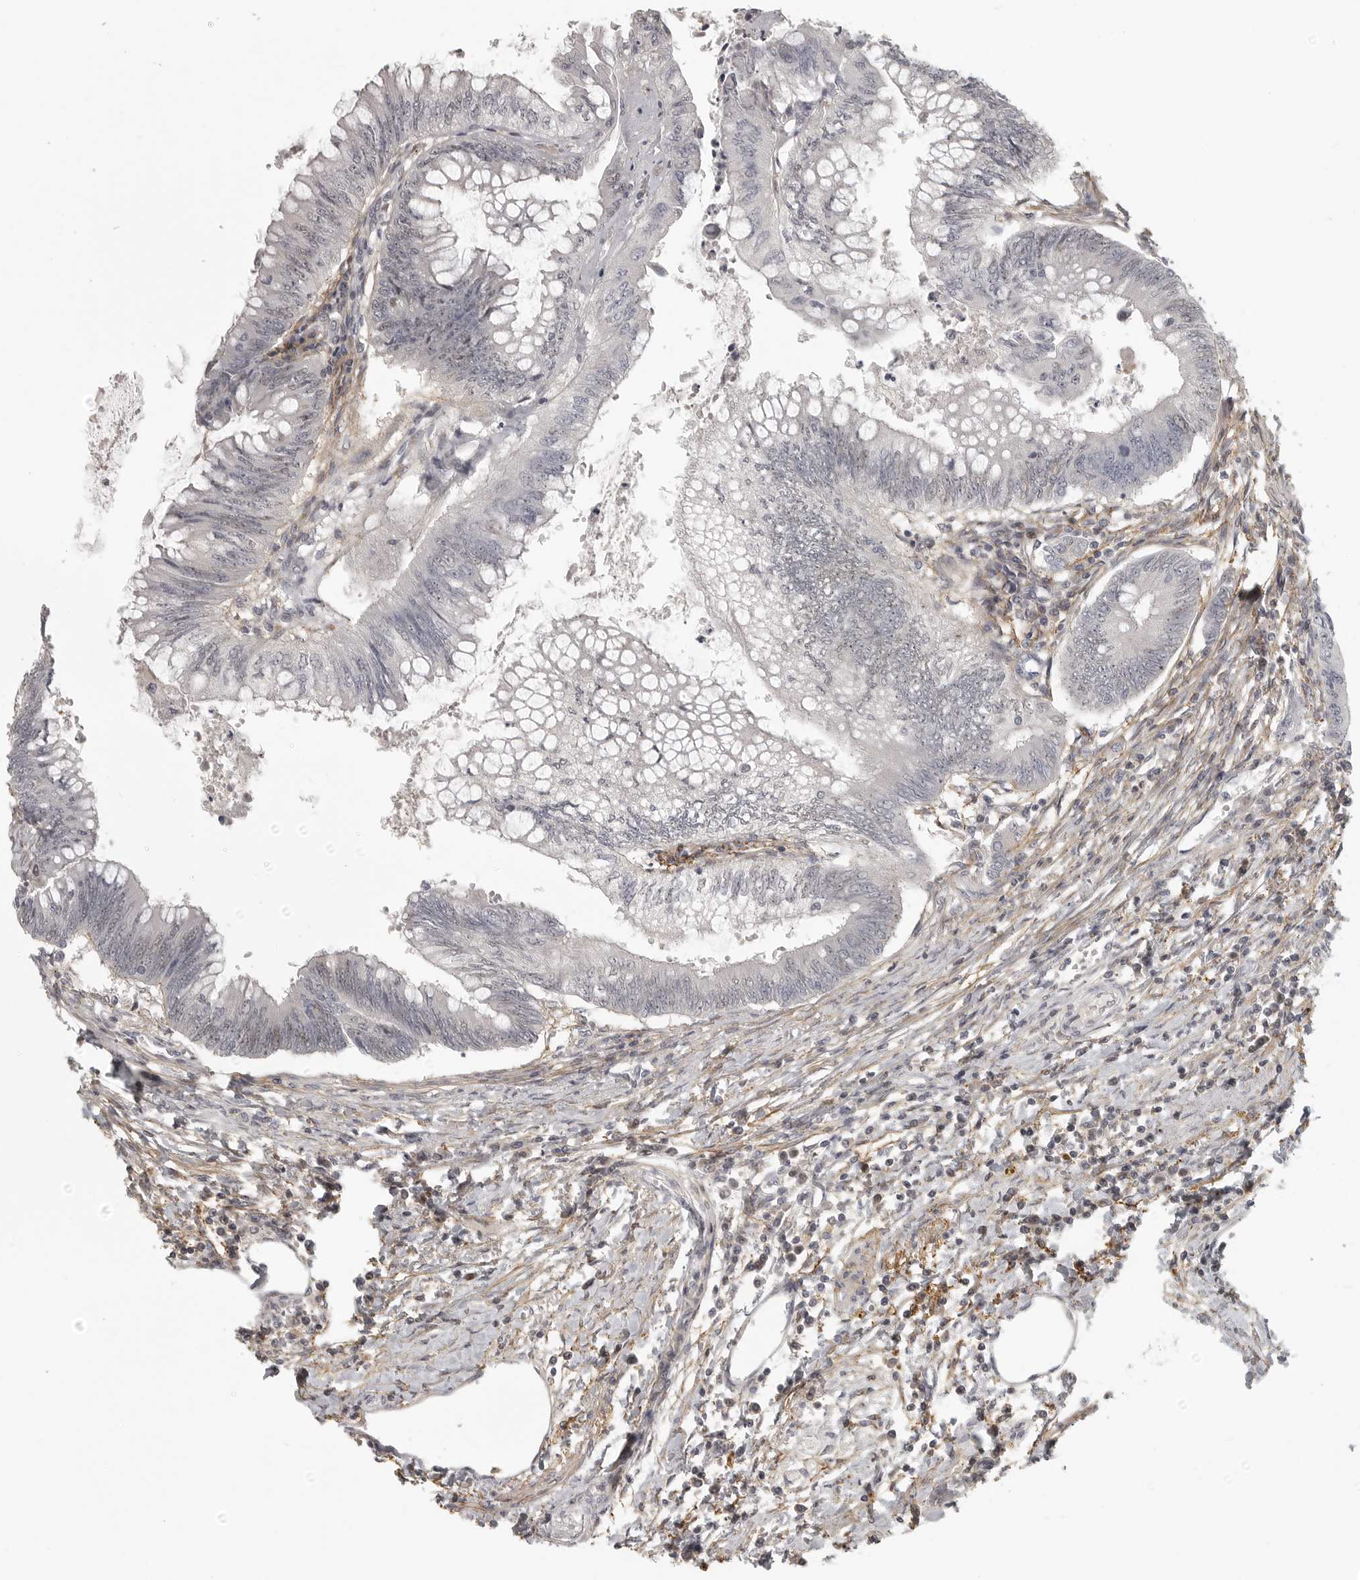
{"staining": {"intensity": "negative", "quantity": "none", "location": "none"}, "tissue": "colorectal cancer", "cell_type": "Tumor cells", "image_type": "cancer", "snomed": [{"axis": "morphology", "description": "Adenoma, NOS"}, {"axis": "morphology", "description": "Adenocarcinoma, NOS"}, {"axis": "topography", "description": "Colon"}], "caption": "Immunohistochemistry (IHC) of human colorectal adenocarcinoma displays no staining in tumor cells.", "gene": "UROD", "patient": {"sex": "male", "age": 79}}